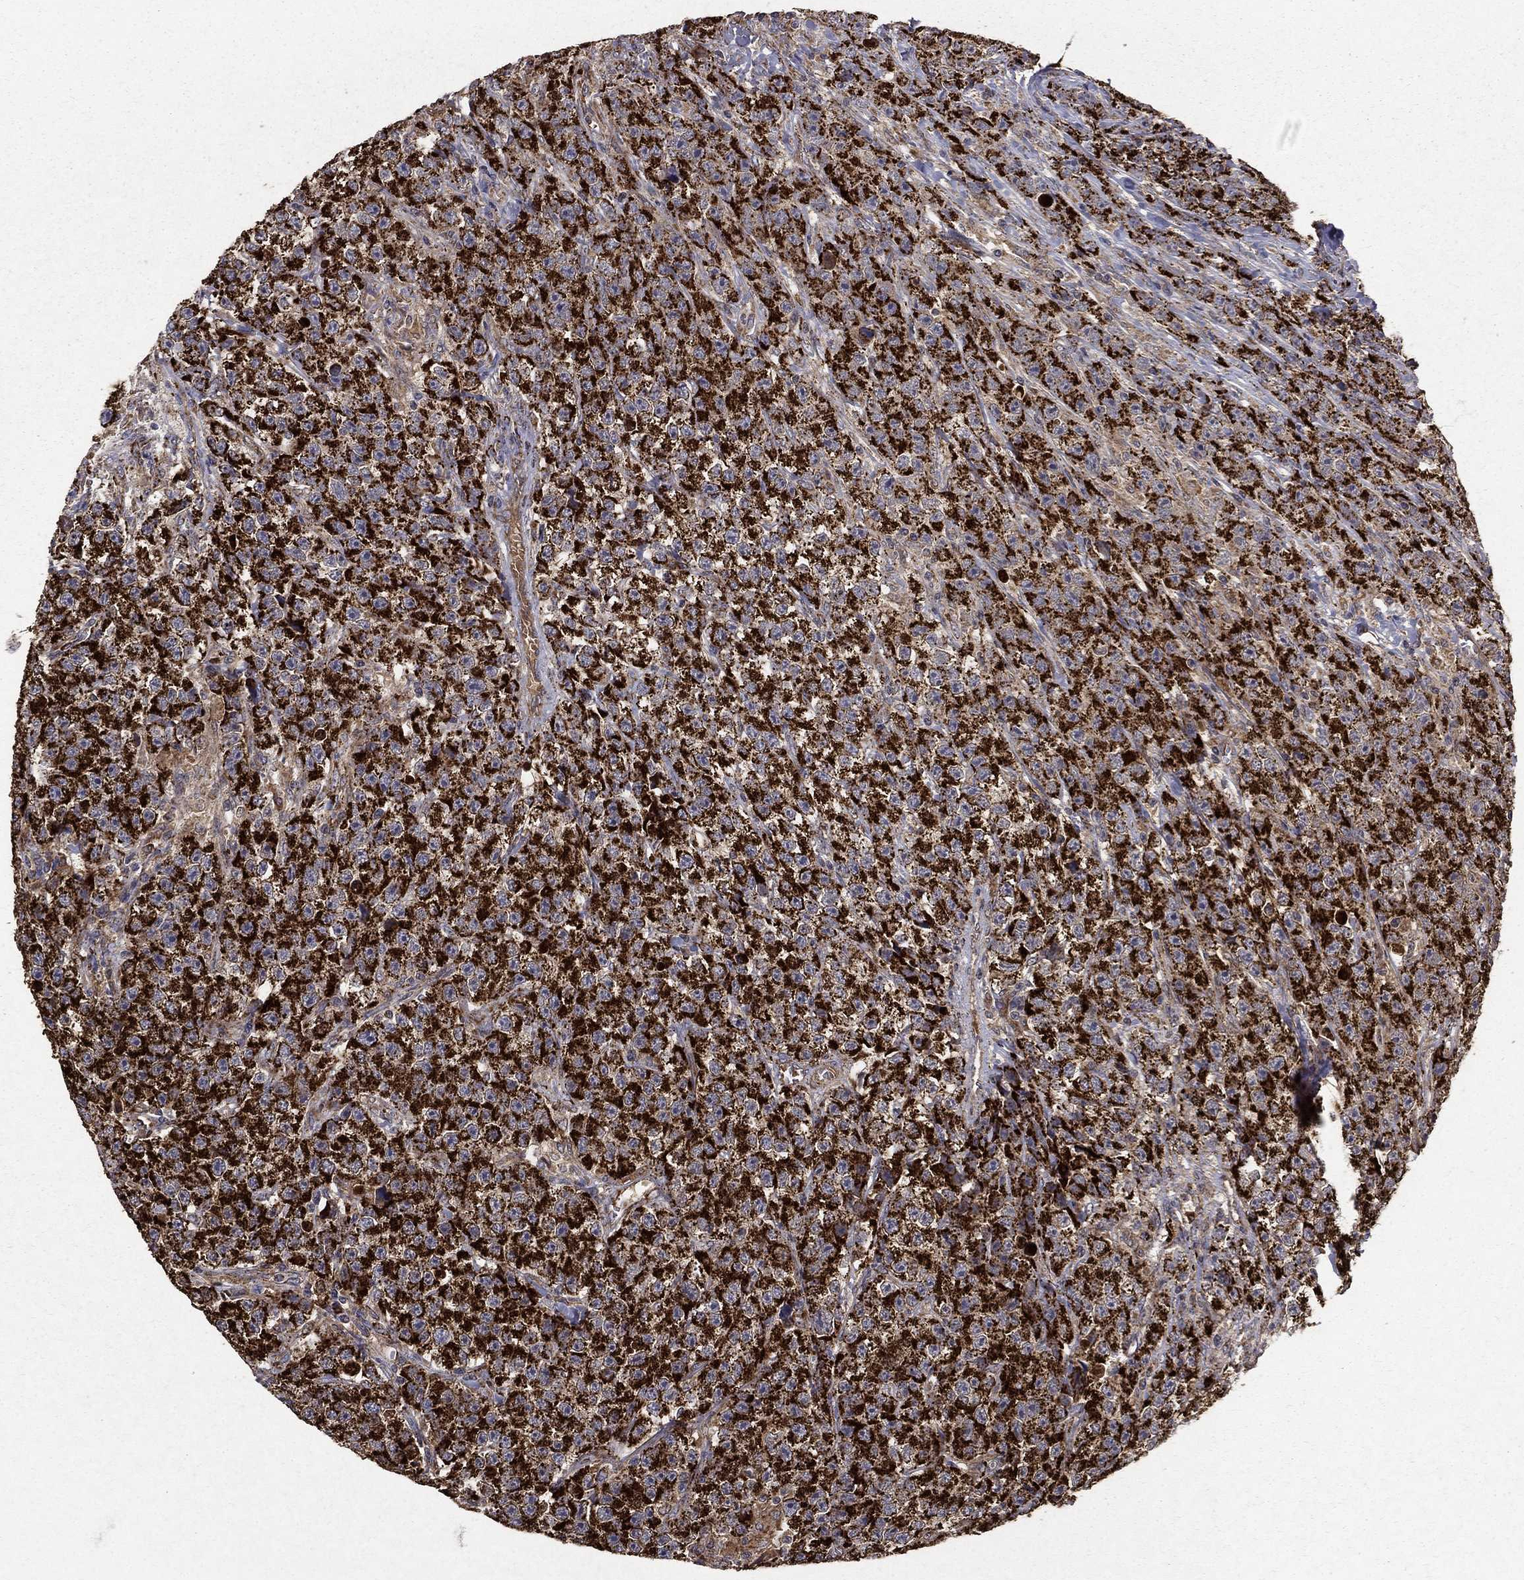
{"staining": {"intensity": "strong", "quantity": ">75%", "location": "cytoplasmic/membranous"}, "tissue": "testis cancer", "cell_type": "Tumor cells", "image_type": "cancer", "snomed": [{"axis": "morphology", "description": "Seminoma, NOS"}, {"axis": "topography", "description": "Testis"}], "caption": "The immunohistochemical stain highlights strong cytoplasmic/membranous expression in tumor cells of testis cancer (seminoma) tissue. The staining is performed using DAB brown chromogen to label protein expression. The nuclei are counter-stained blue using hematoxylin.", "gene": "GCSH", "patient": {"sex": "male", "age": 59}}